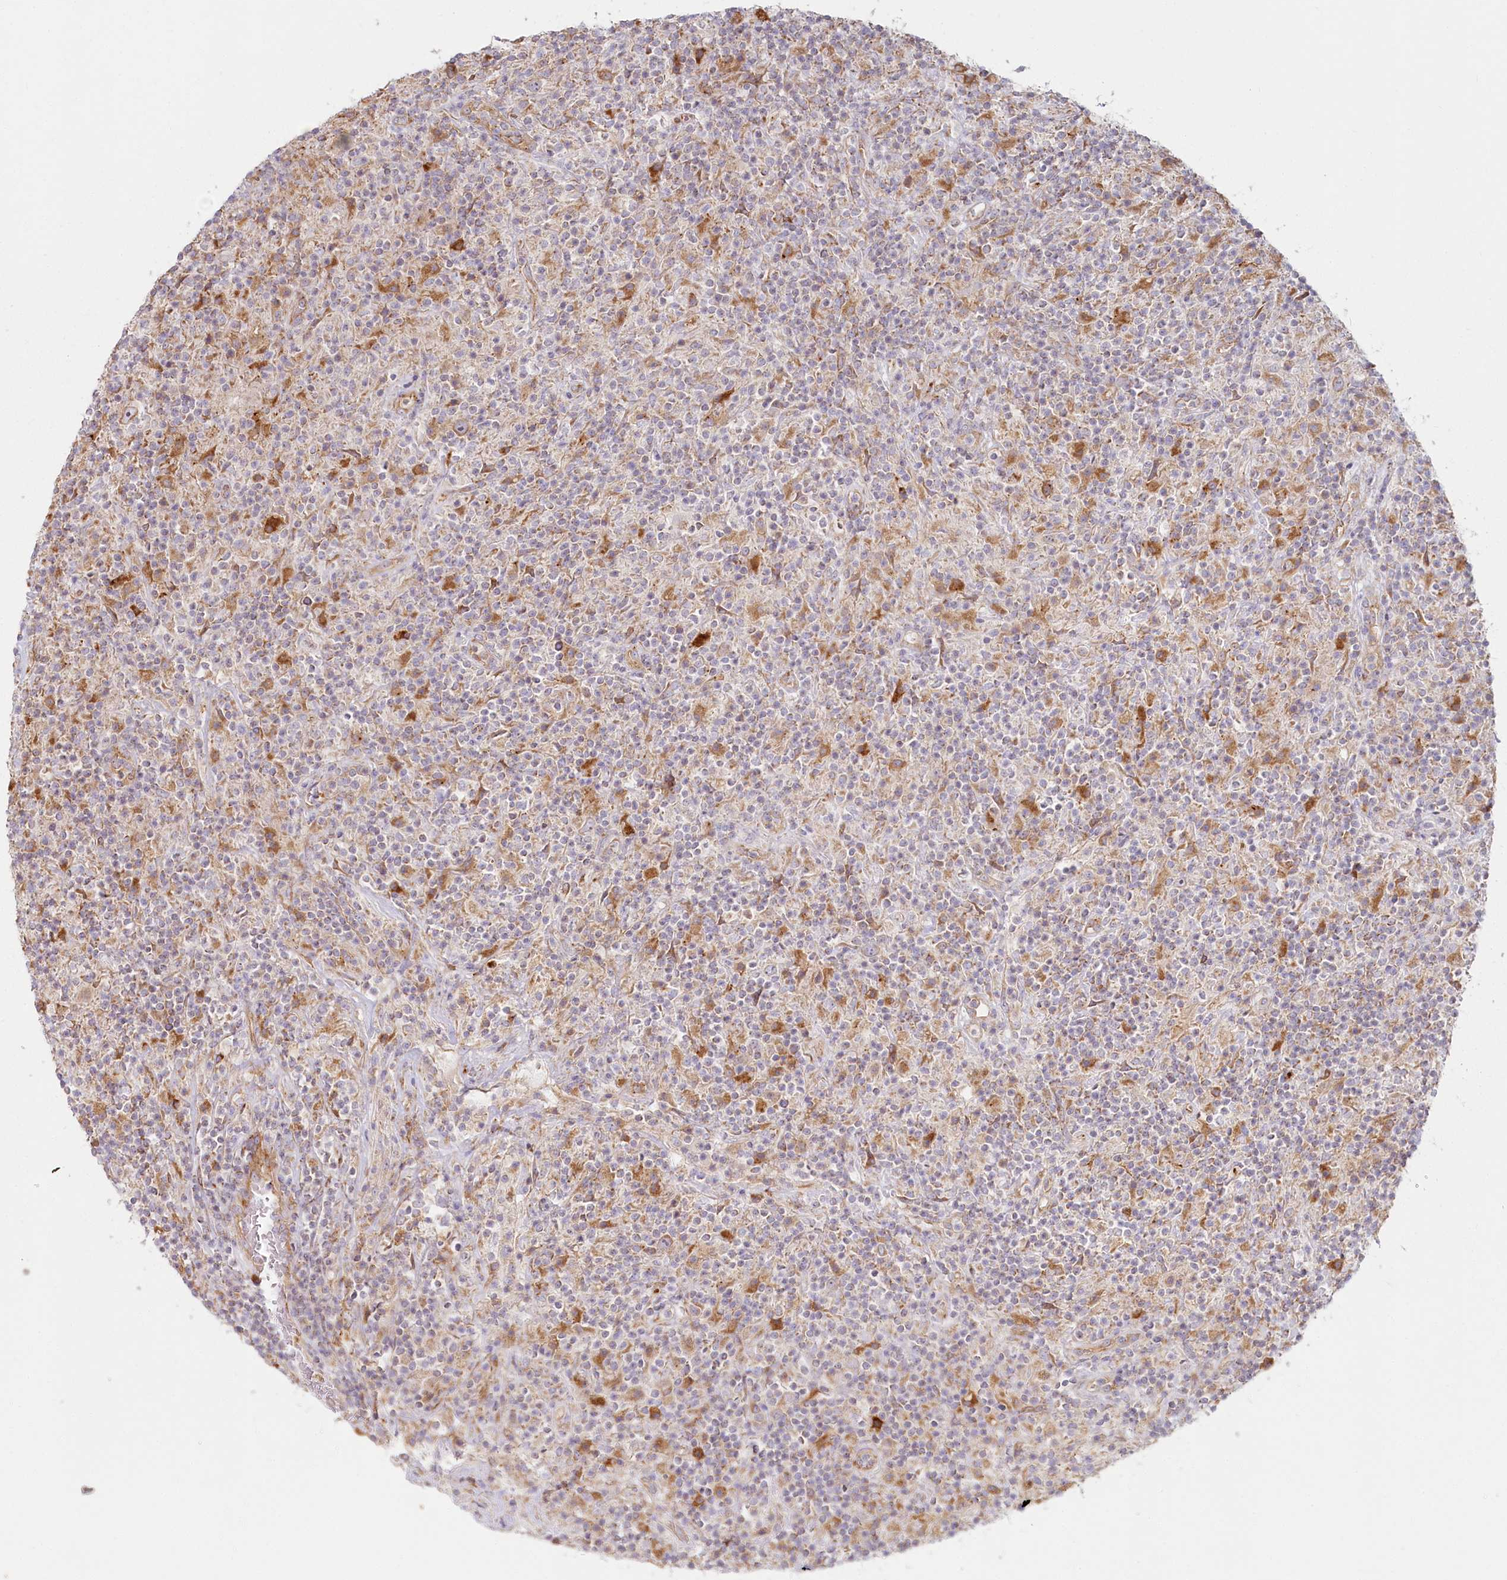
{"staining": {"intensity": "weak", "quantity": "25%-75%", "location": "cytoplasmic/membranous"}, "tissue": "lymphoma", "cell_type": "Tumor cells", "image_type": "cancer", "snomed": [{"axis": "morphology", "description": "Hodgkin's disease, NOS"}, {"axis": "topography", "description": "Lymph node"}], "caption": "The micrograph shows staining of lymphoma, revealing weak cytoplasmic/membranous protein expression (brown color) within tumor cells. The protein is stained brown, and the nuclei are stained in blue (DAB (3,3'-diaminobenzidine) IHC with brightfield microscopy, high magnification).", "gene": "HARS2", "patient": {"sex": "male", "age": 70}}